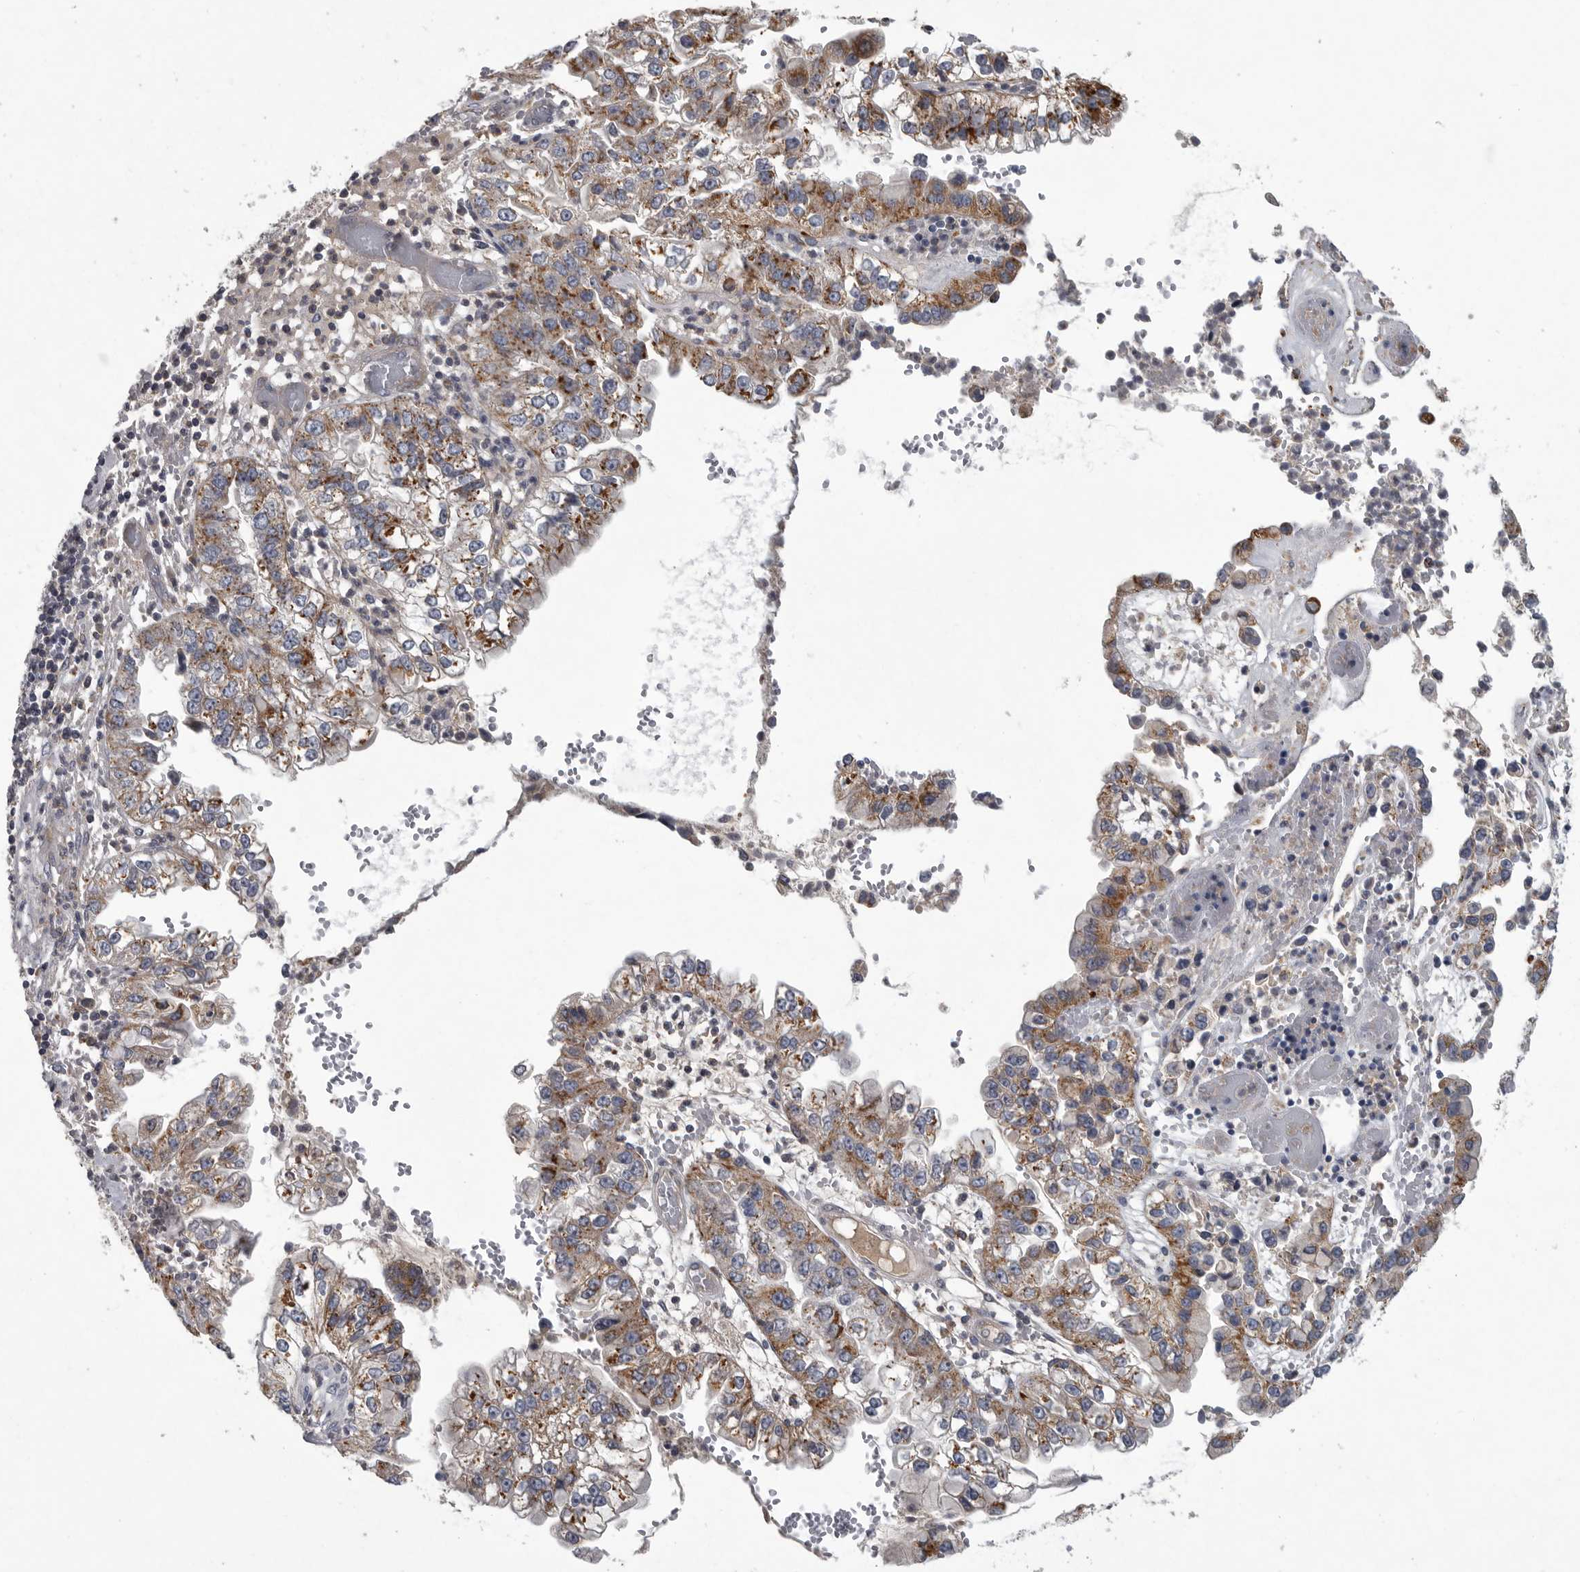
{"staining": {"intensity": "moderate", "quantity": ">75%", "location": "cytoplasmic/membranous"}, "tissue": "liver cancer", "cell_type": "Tumor cells", "image_type": "cancer", "snomed": [{"axis": "morphology", "description": "Cholangiocarcinoma"}, {"axis": "topography", "description": "Liver"}], "caption": "Protein analysis of liver cancer (cholangiocarcinoma) tissue shows moderate cytoplasmic/membranous positivity in approximately >75% of tumor cells.", "gene": "LAMTOR3", "patient": {"sex": "female", "age": 79}}